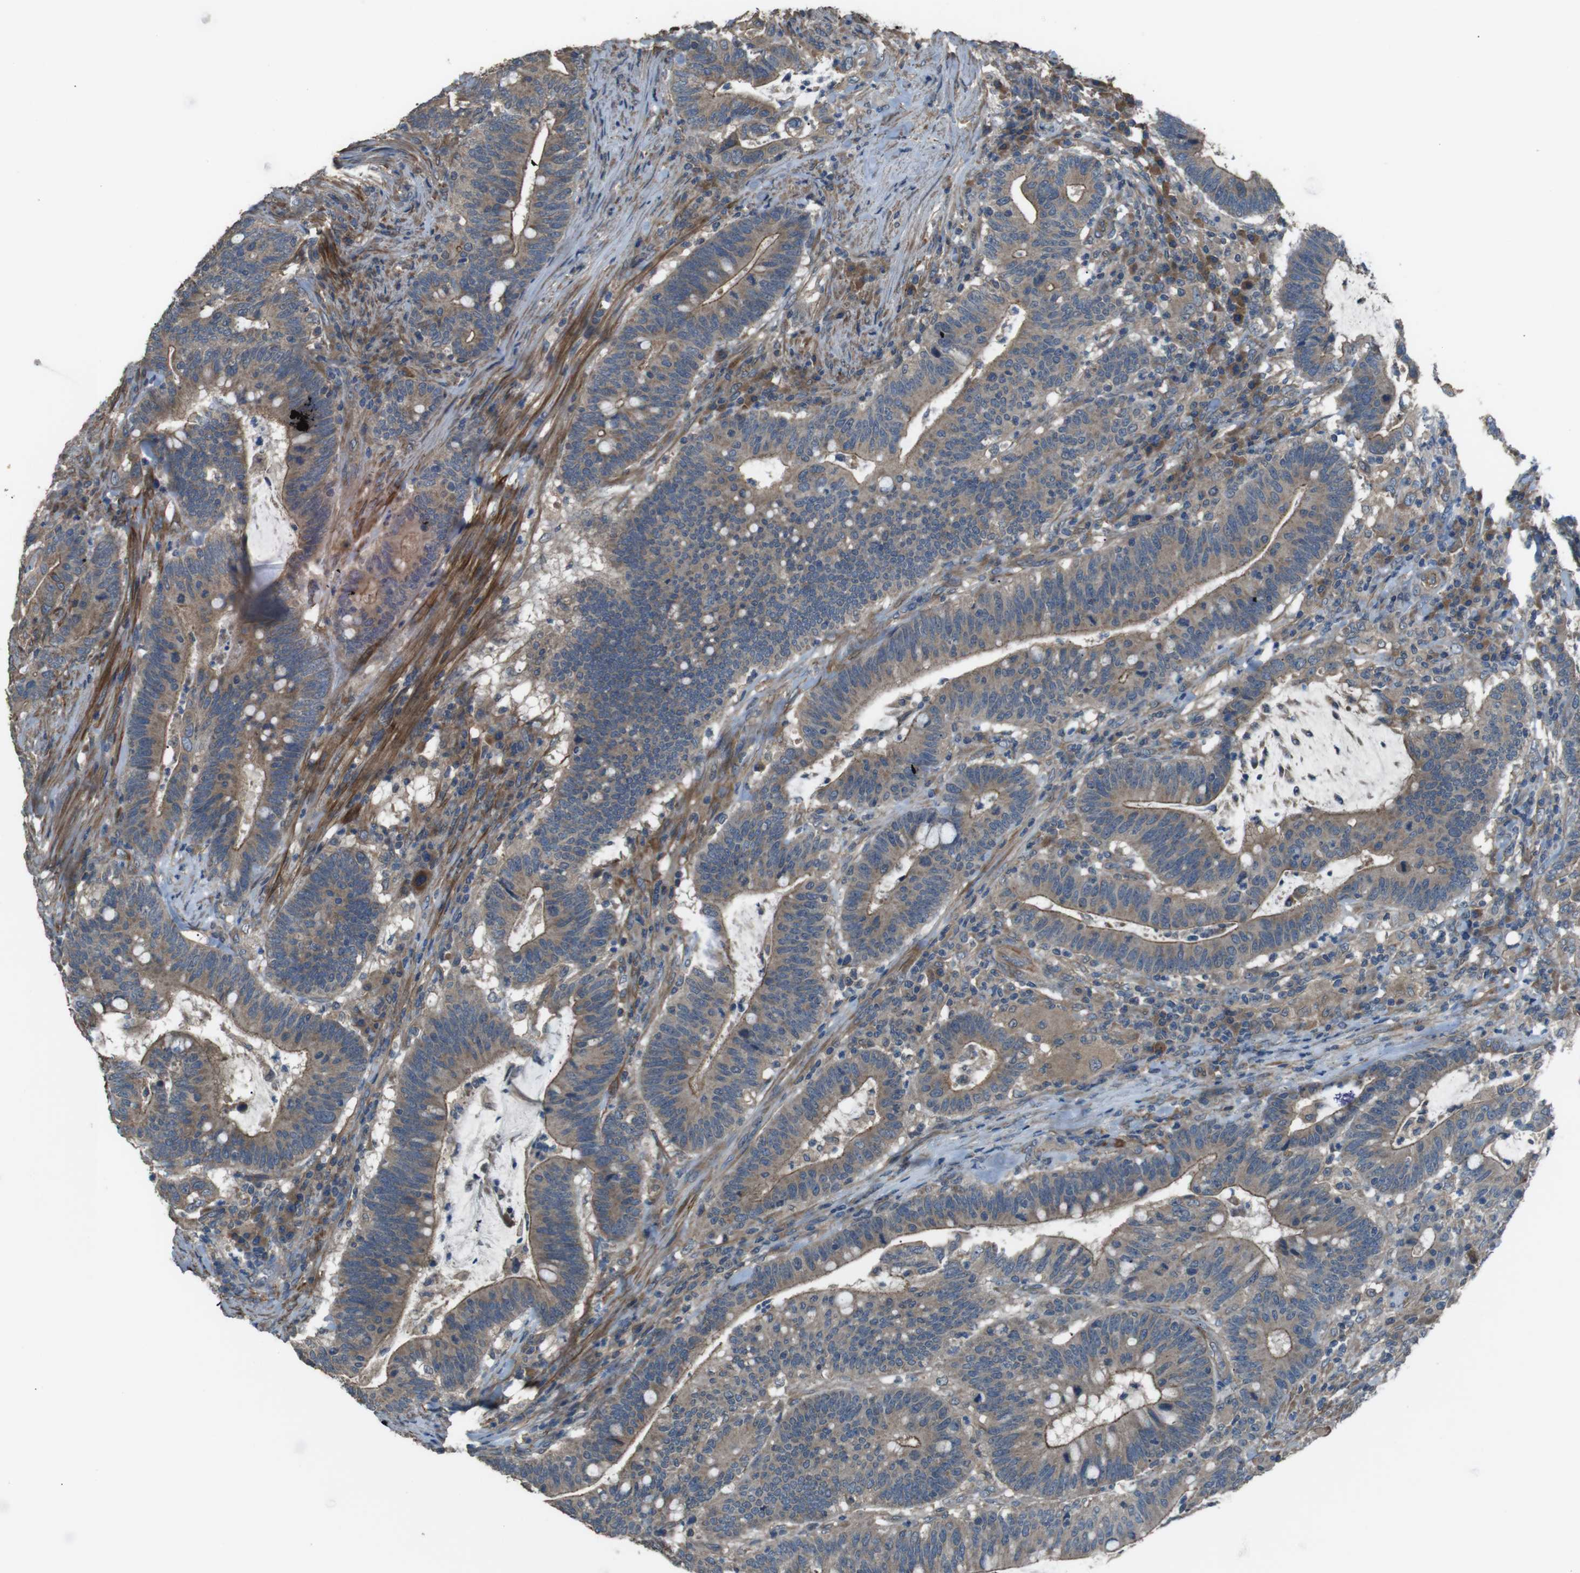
{"staining": {"intensity": "moderate", "quantity": ">75%", "location": "cytoplasmic/membranous"}, "tissue": "colorectal cancer", "cell_type": "Tumor cells", "image_type": "cancer", "snomed": [{"axis": "morphology", "description": "Normal tissue, NOS"}, {"axis": "morphology", "description": "Adenocarcinoma, NOS"}, {"axis": "topography", "description": "Colon"}], "caption": "Tumor cells display moderate cytoplasmic/membranous positivity in approximately >75% of cells in colorectal adenocarcinoma.", "gene": "FUT2", "patient": {"sex": "female", "age": 66}}